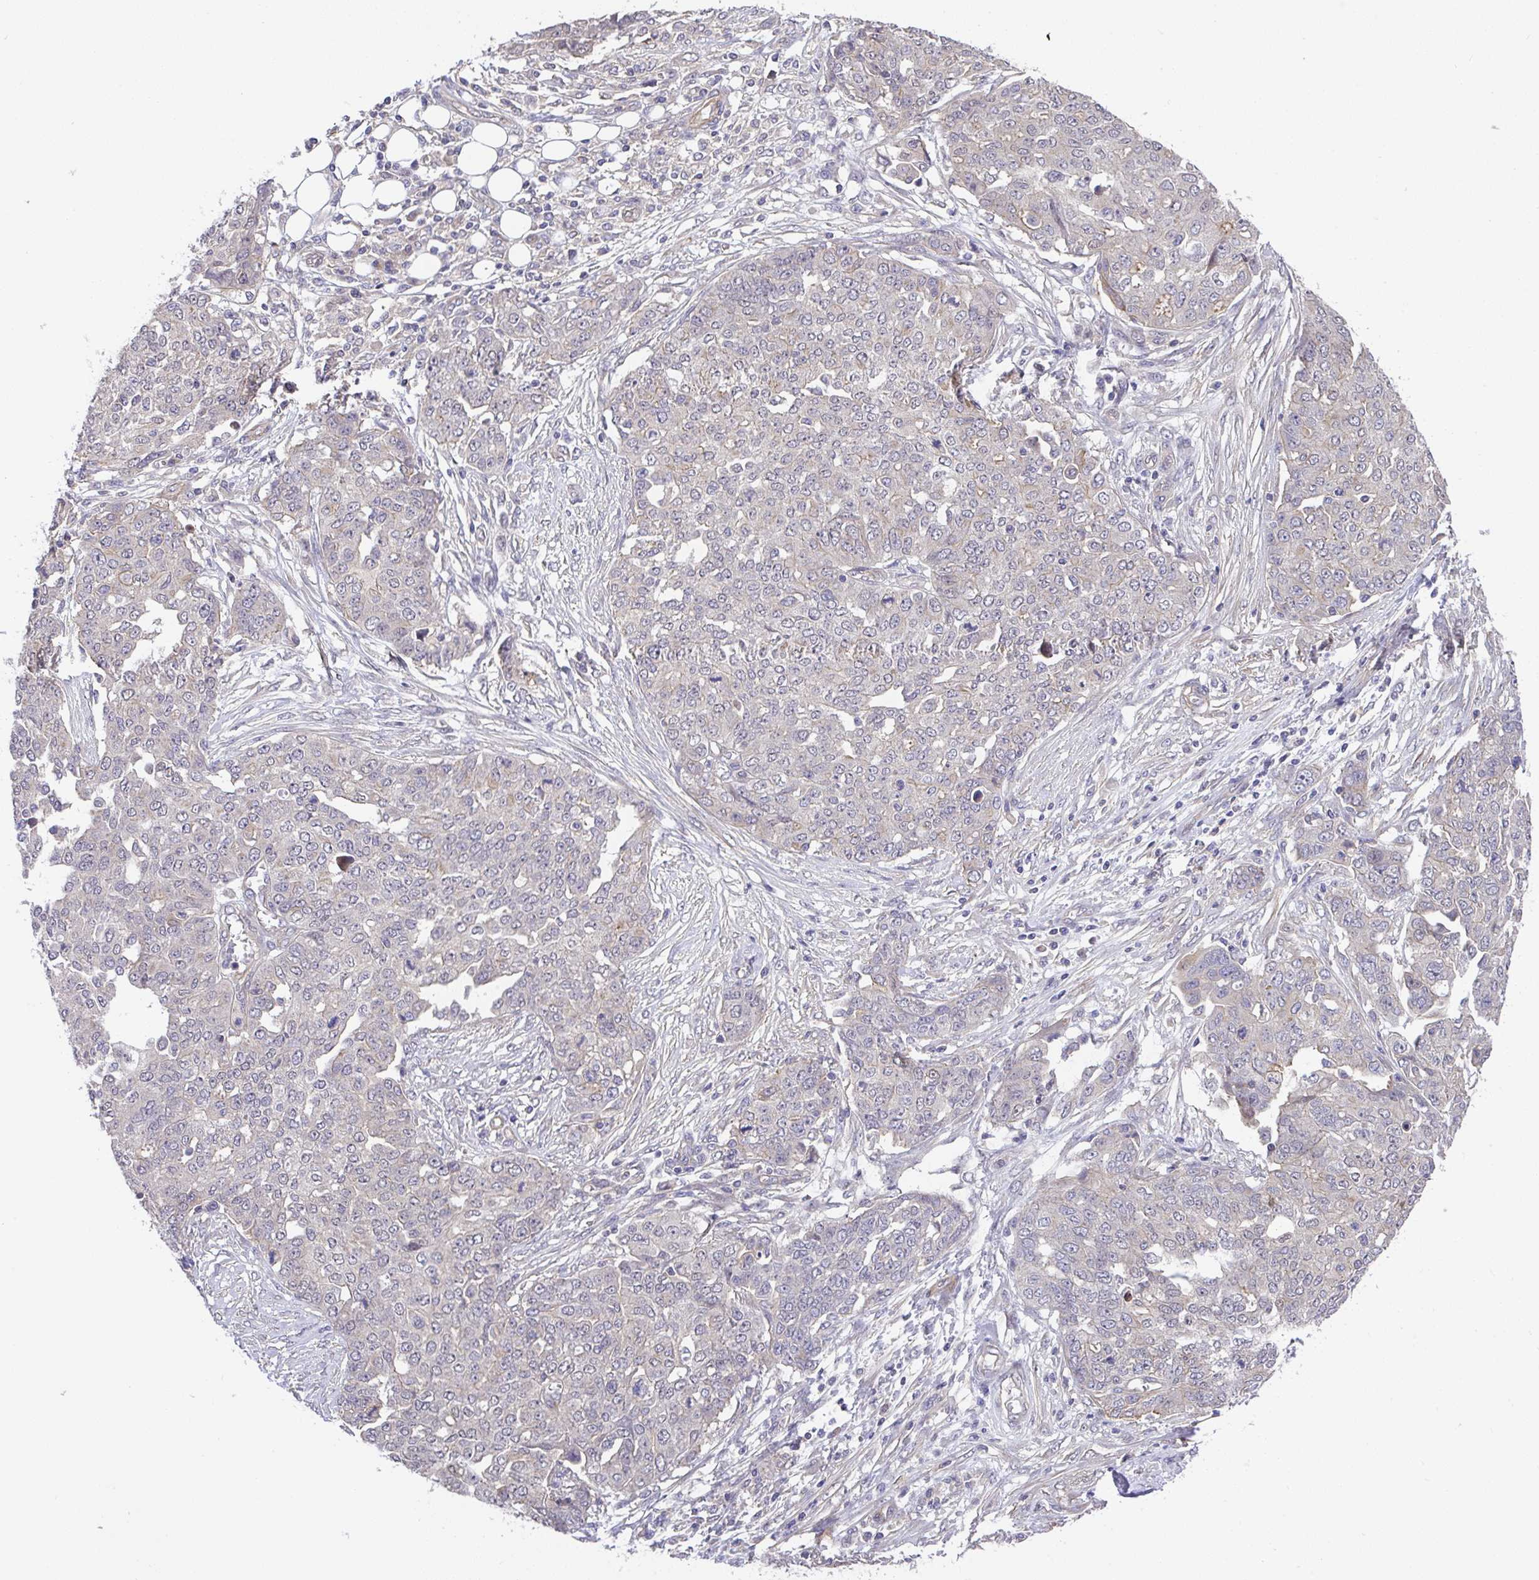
{"staining": {"intensity": "negative", "quantity": "none", "location": "none"}, "tissue": "ovarian cancer", "cell_type": "Tumor cells", "image_type": "cancer", "snomed": [{"axis": "morphology", "description": "Cystadenocarcinoma, serous, NOS"}, {"axis": "topography", "description": "Soft tissue"}, {"axis": "topography", "description": "Ovary"}], "caption": "An image of human ovarian serous cystadenocarcinoma is negative for staining in tumor cells. Nuclei are stained in blue.", "gene": "ZNF696", "patient": {"sex": "female", "age": 57}}